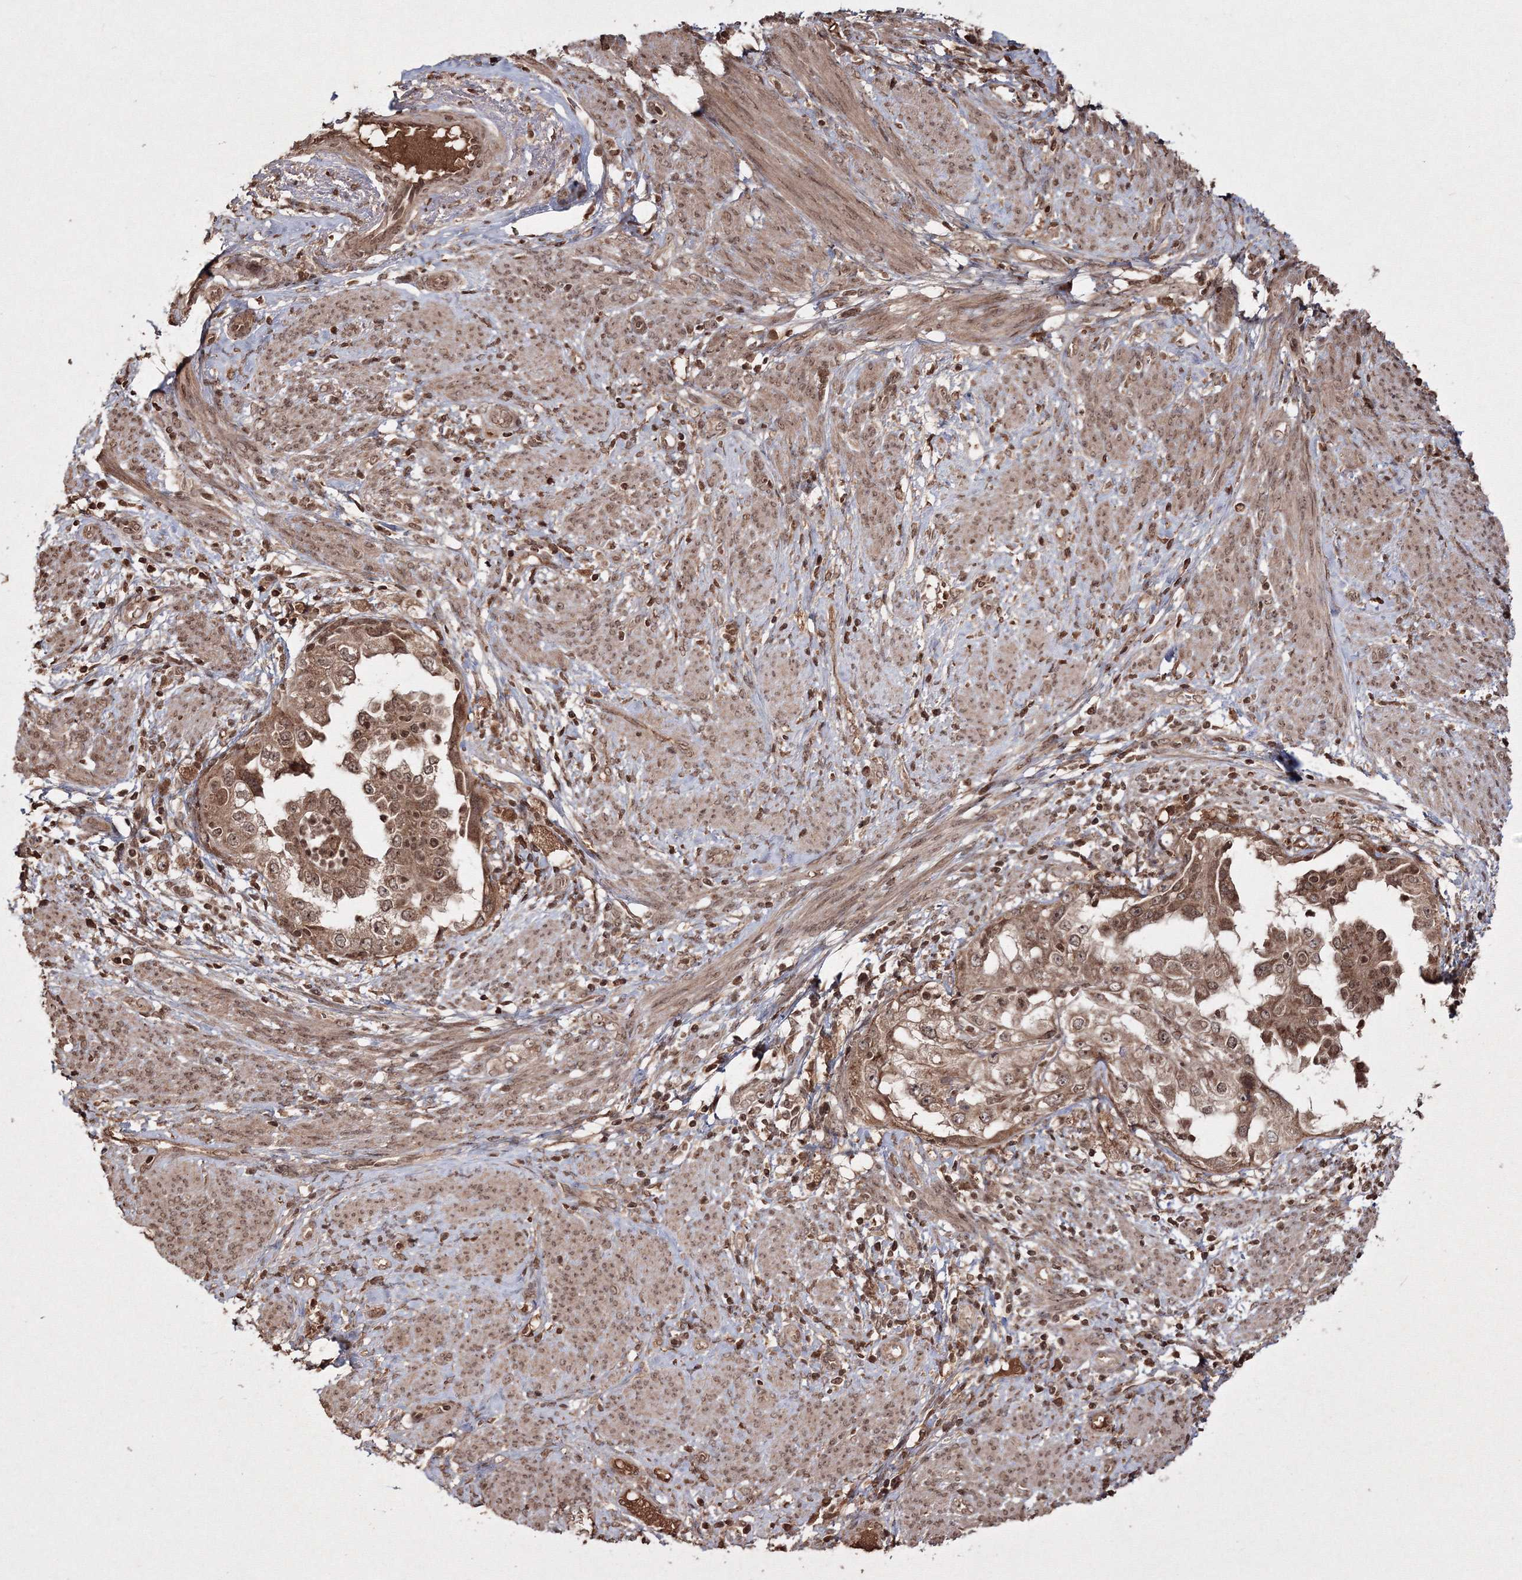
{"staining": {"intensity": "moderate", "quantity": ">75%", "location": "cytoplasmic/membranous,nuclear"}, "tissue": "endometrial cancer", "cell_type": "Tumor cells", "image_type": "cancer", "snomed": [{"axis": "morphology", "description": "Adenocarcinoma, NOS"}, {"axis": "topography", "description": "Endometrium"}], "caption": "Endometrial cancer (adenocarcinoma) stained with a brown dye reveals moderate cytoplasmic/membranous and nuclear positive positivity in about >75% of tumor cells.", "gene": "PEX13", "patient": {"sex": "female", "age": 85}}